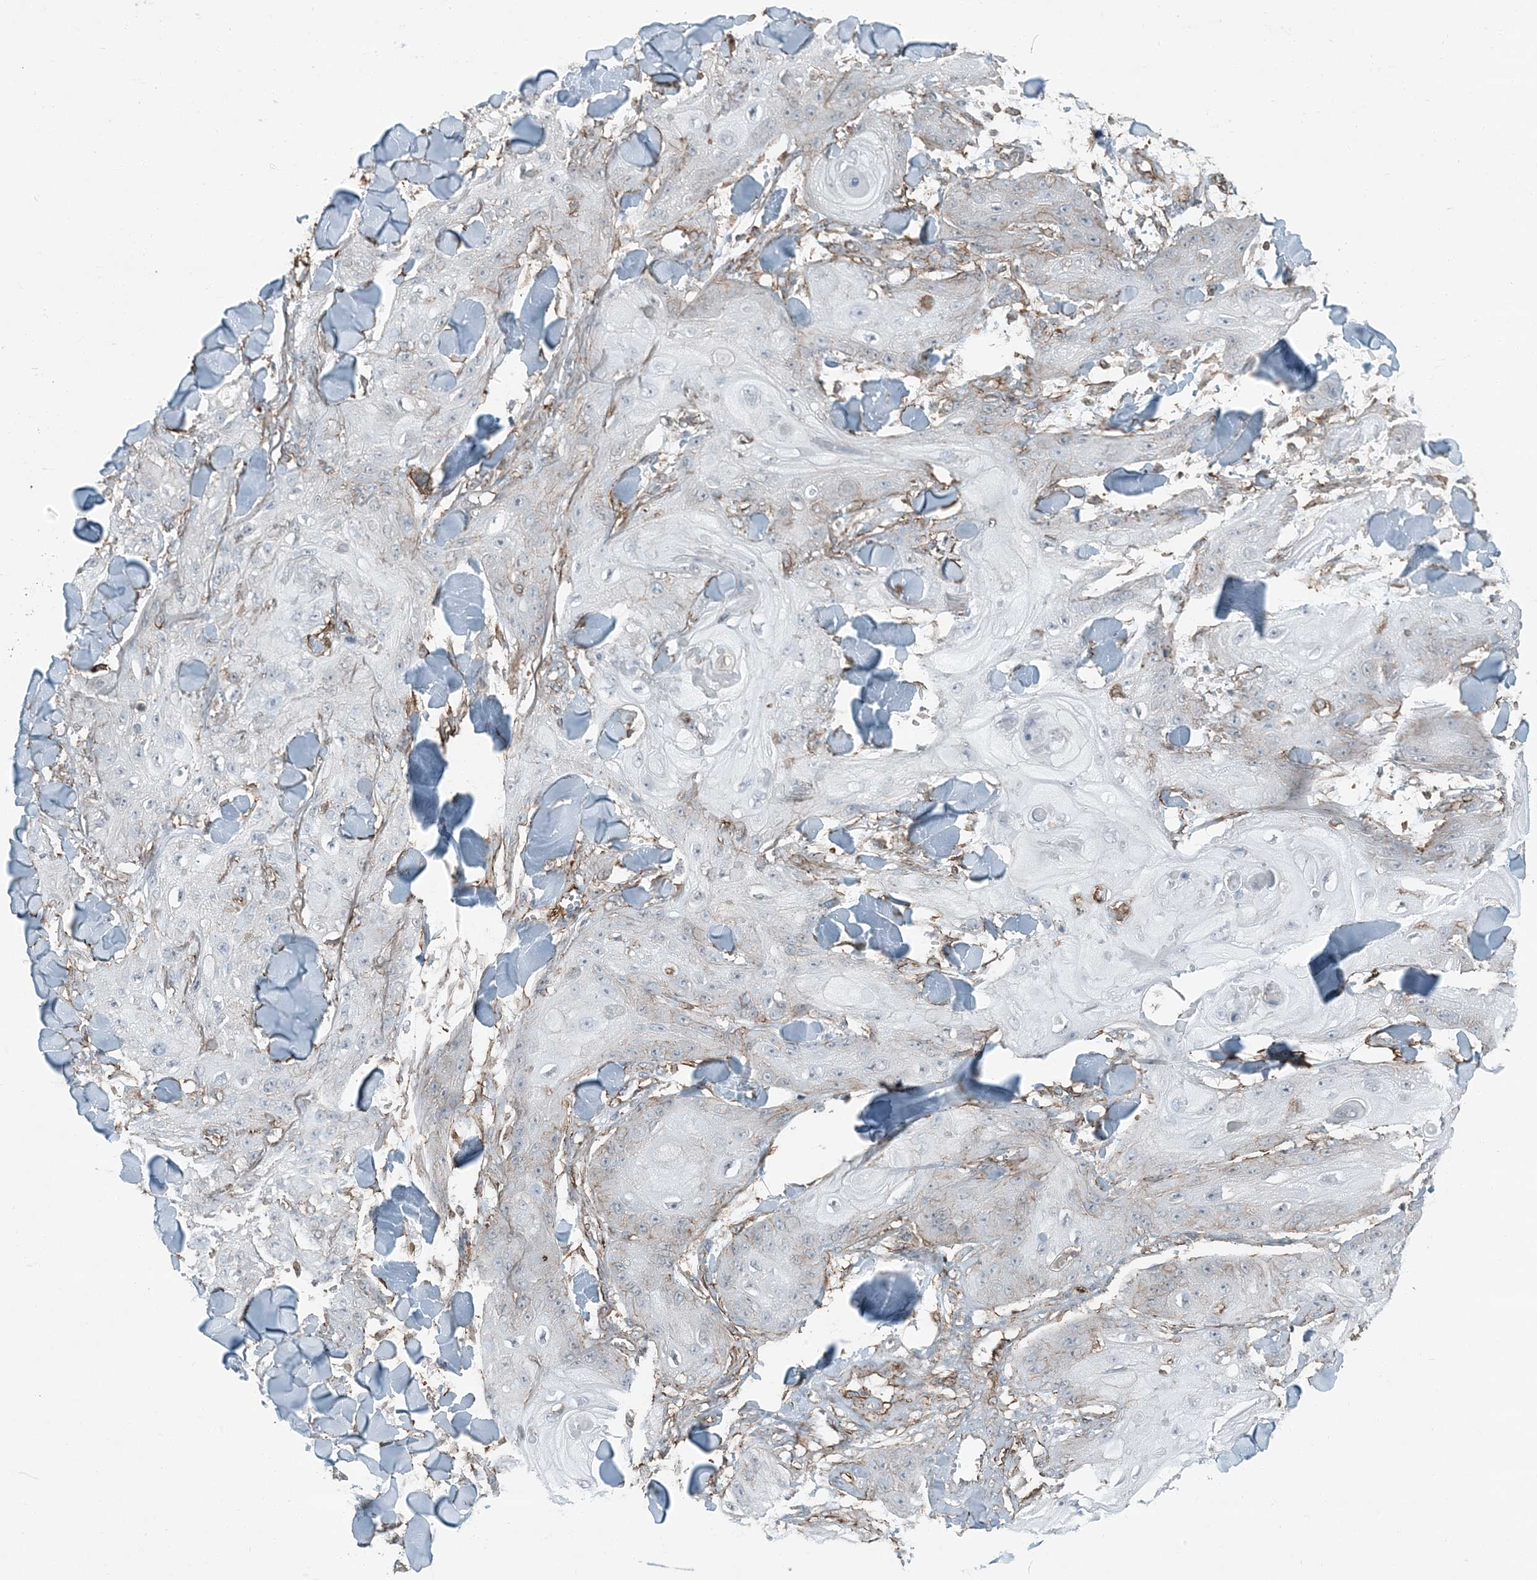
{"staining": {"intensity": "negative", "quantity": "none", "location": "none"}, "tissue": "skin cancer", "cell_type": "Tumor cells", "image_type": "cancer", "snomed": [{"axis": "morphology", "description": "Squamous cell carcinoma, NOS"}, {"axis": "topography", "description": "Skin"}], "caption": "There is no significant expression in tumor cells of skin cancer.", "gene": "APOBEC3C", "patient": {"sex": "male", "age": 74}}